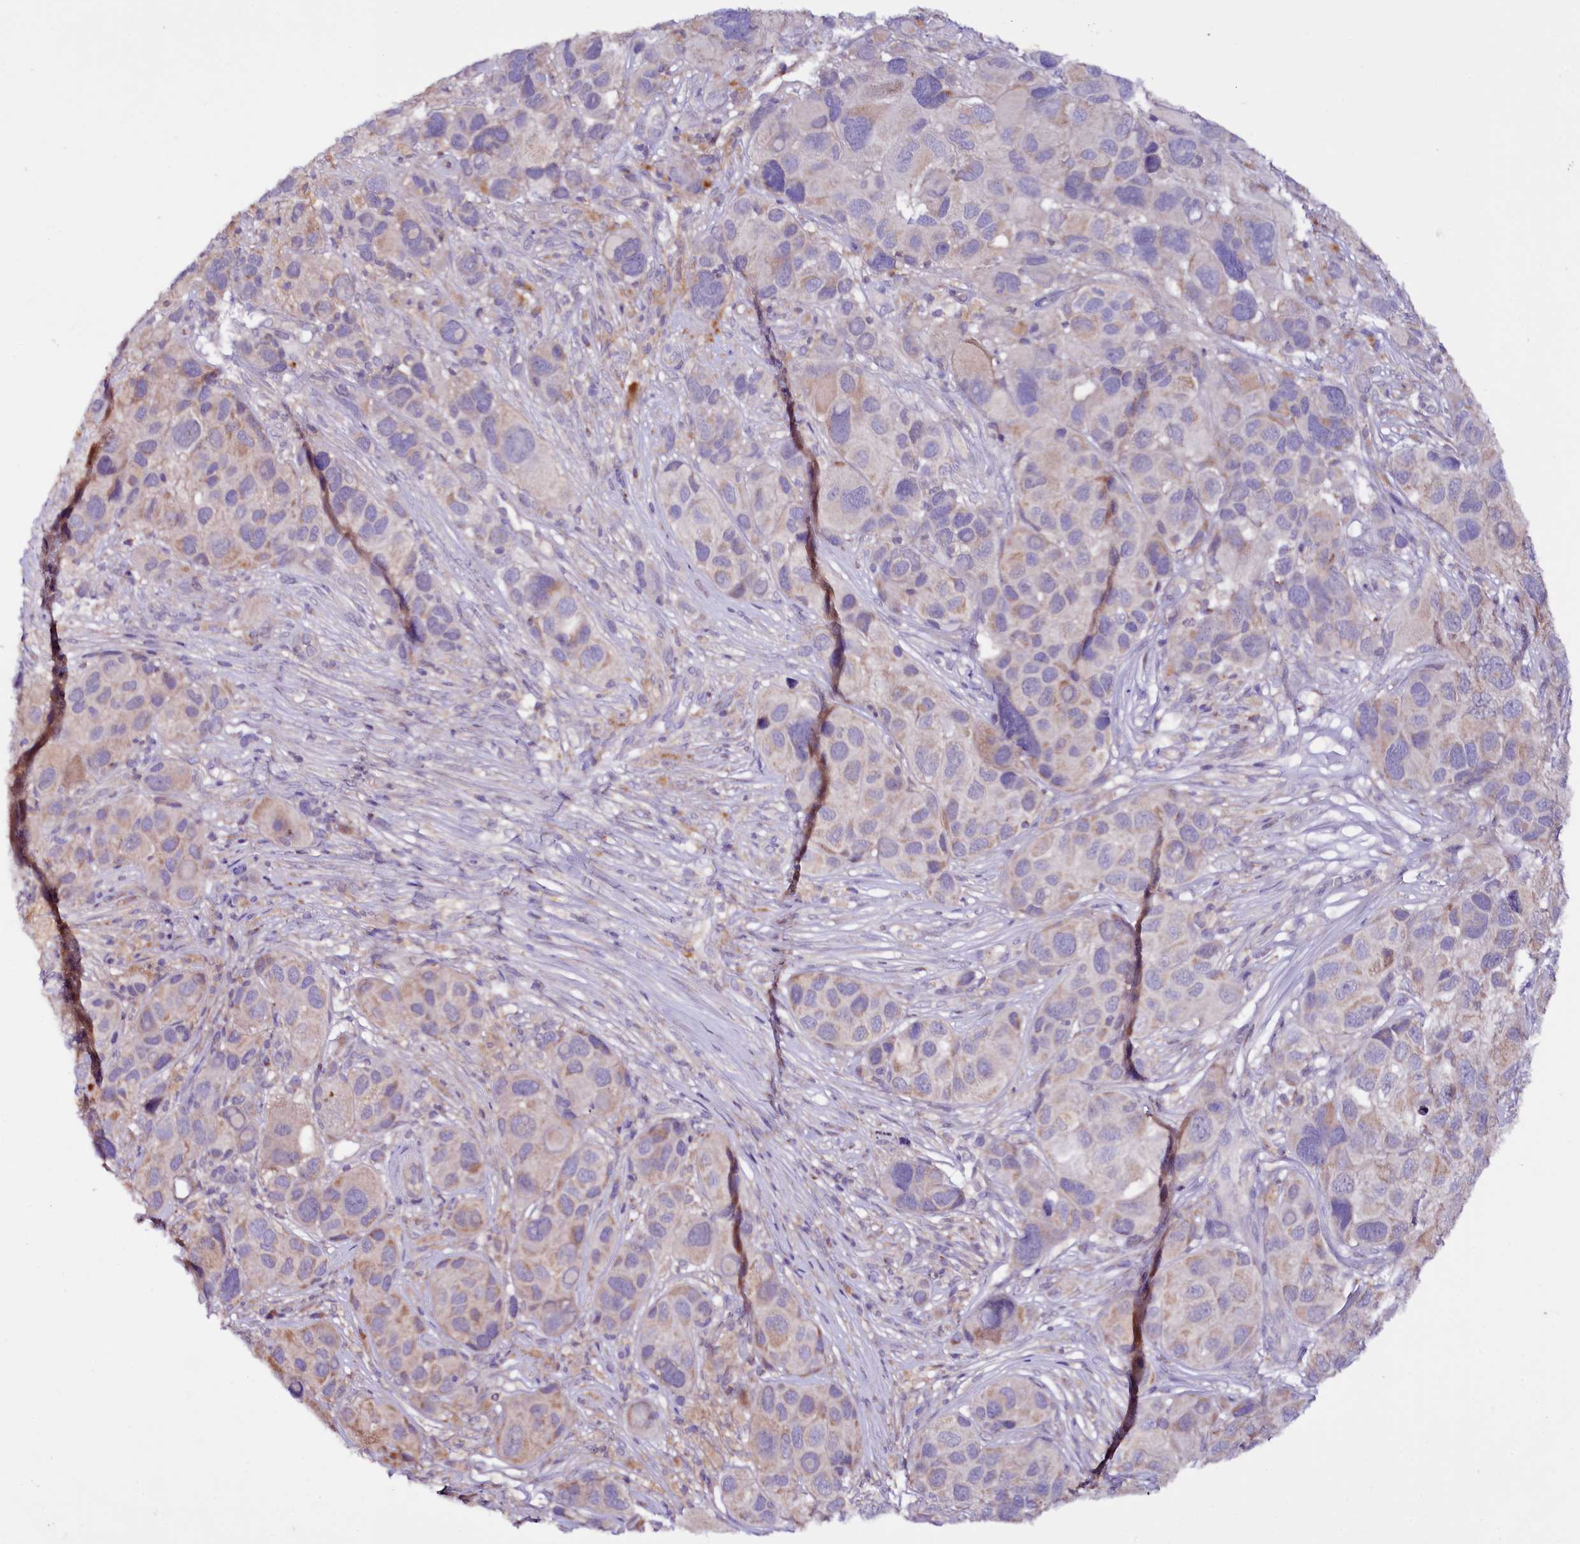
{"staining": {"intensity": "moderate", "quantity": "<25%", "location": "cytoplasmic/membranous"}, "tissue": "melanoma", "cell_type": "Tumor cells", "image_type": "cancer", "snomed": [{"axis": "morphology", "description": "Malignant melanoma, NOS"}, {"axis": "topography", "description": "Skin of trunk"}], "caption": "IHC (DAB) staining of melanoma shows moderate cytoplasmic/membranous protein staining in approximately <25% of tumor cells.", "gene": "ZNF45", "patient": {"sex": "male", "age": 71}}